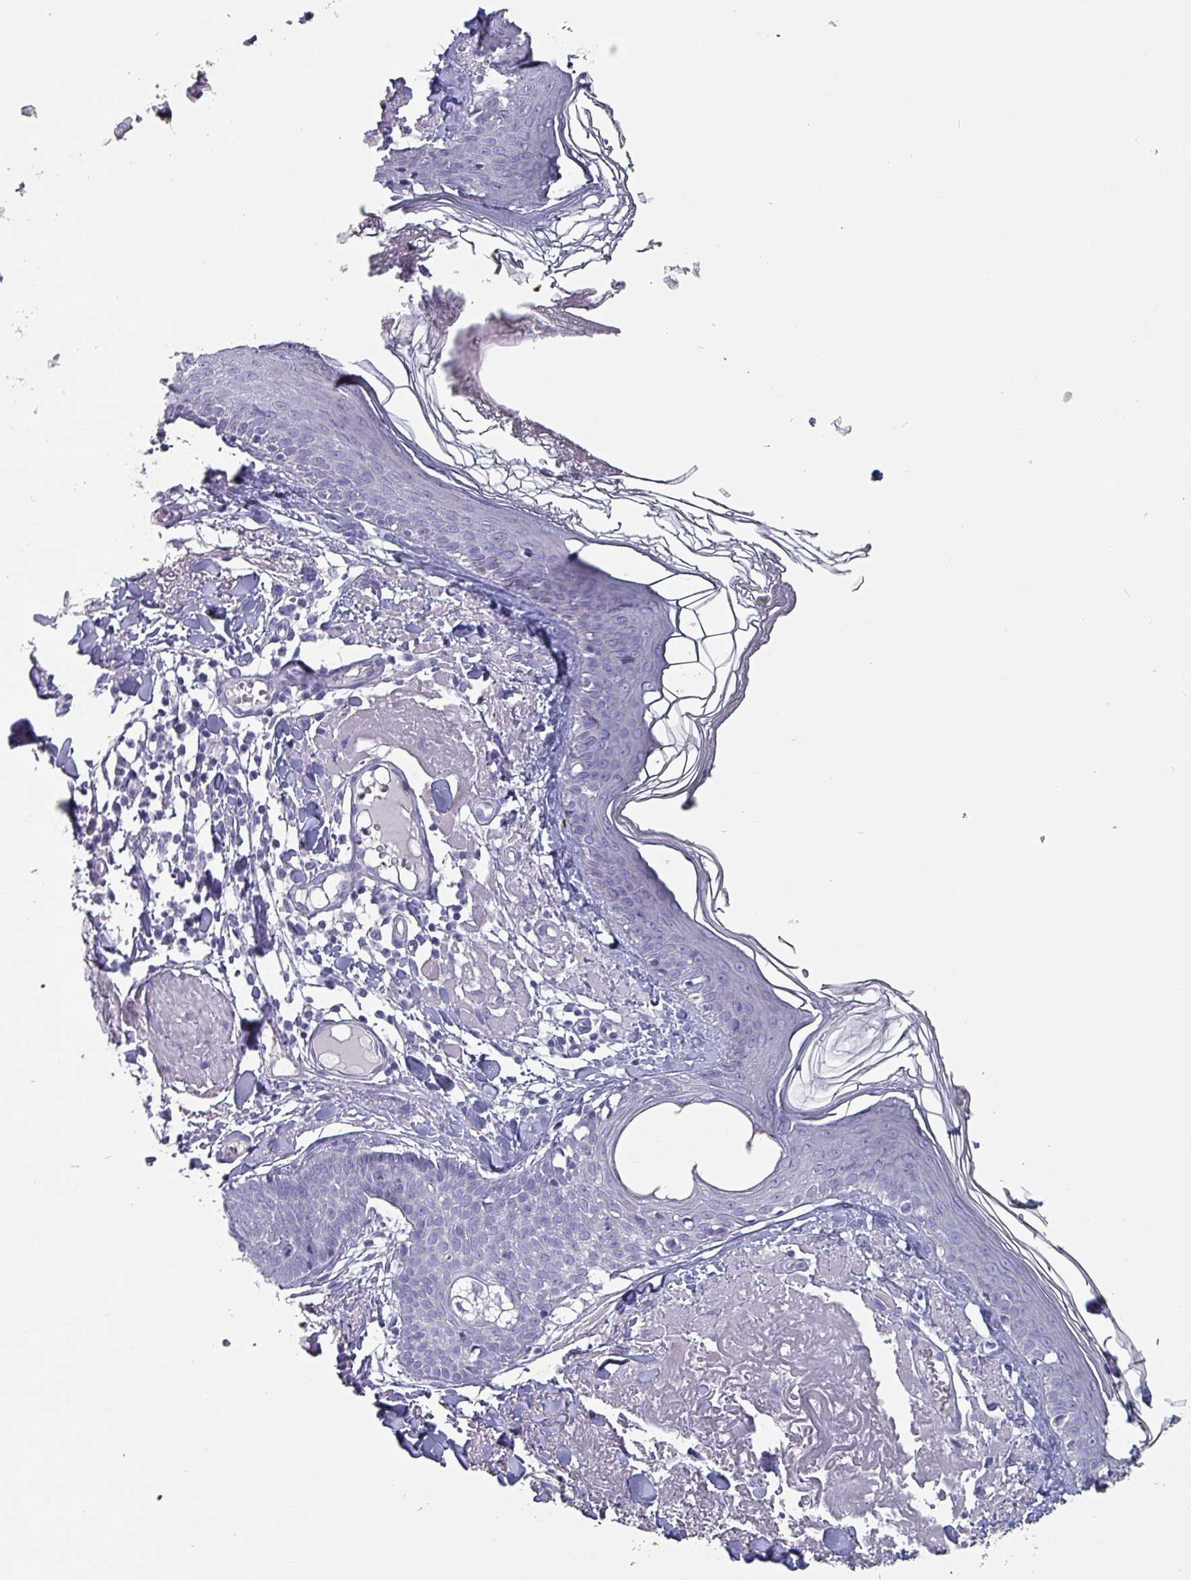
{"staining": {"intensity": "negative", "quantity": "none", "location": "none"}, "tissue": "skin", "cell_type": "Fibroblasts", "image_type": "normal", "snomed": [{"axis": "morphology", "description": "Normal tissue, NOS"}, {"axis": "morphology", "description": "Malignant melanoma, NOS"}, {"axis": "topography", "description": "Skin"}], "caption": "Image shows no protein expression in fibroblasts of benign skin.", "gene": "INS", "patient": {"sex": "male", "age": 80}}